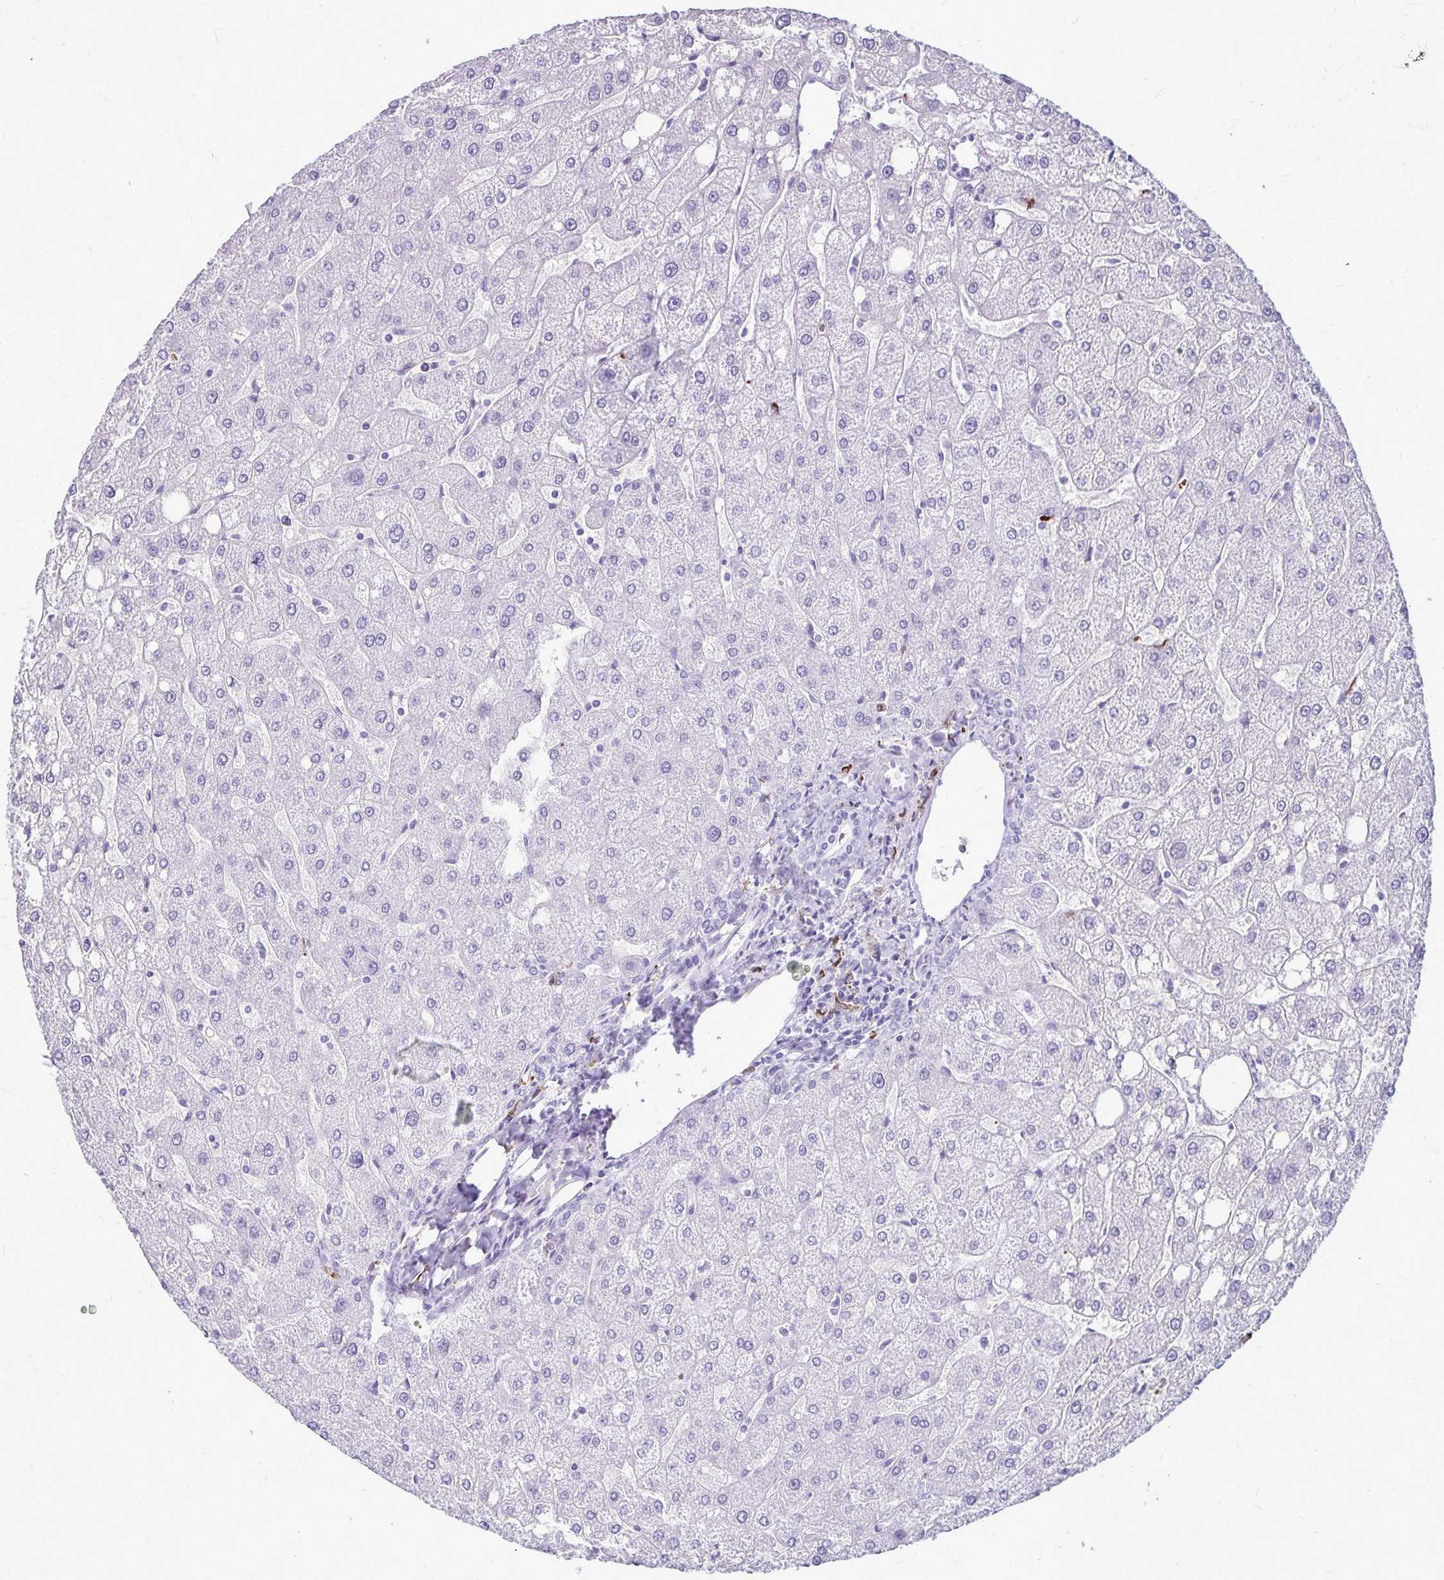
{"staining": {"intensity": "negative", "quantity": "none", "location": "none"}, "tissue": "liver", "cell_type": "Cholangiocytes", "image_type": "normal", "snomed": [{"axis": "morphology", "description": "Normal tissue, NOS"}, {"axis": "topography", "description": "Liver"}], "caption": "IHC of benign liver shows no positivity in cholangiocytes. The staining is performed using DAB (3,3'-diaminobenzidine) brown chromogen with nuclei counter-stained in using hematoxylin.", "gene": "RTN1", "patient": {"sex": "male", "age": 67}}